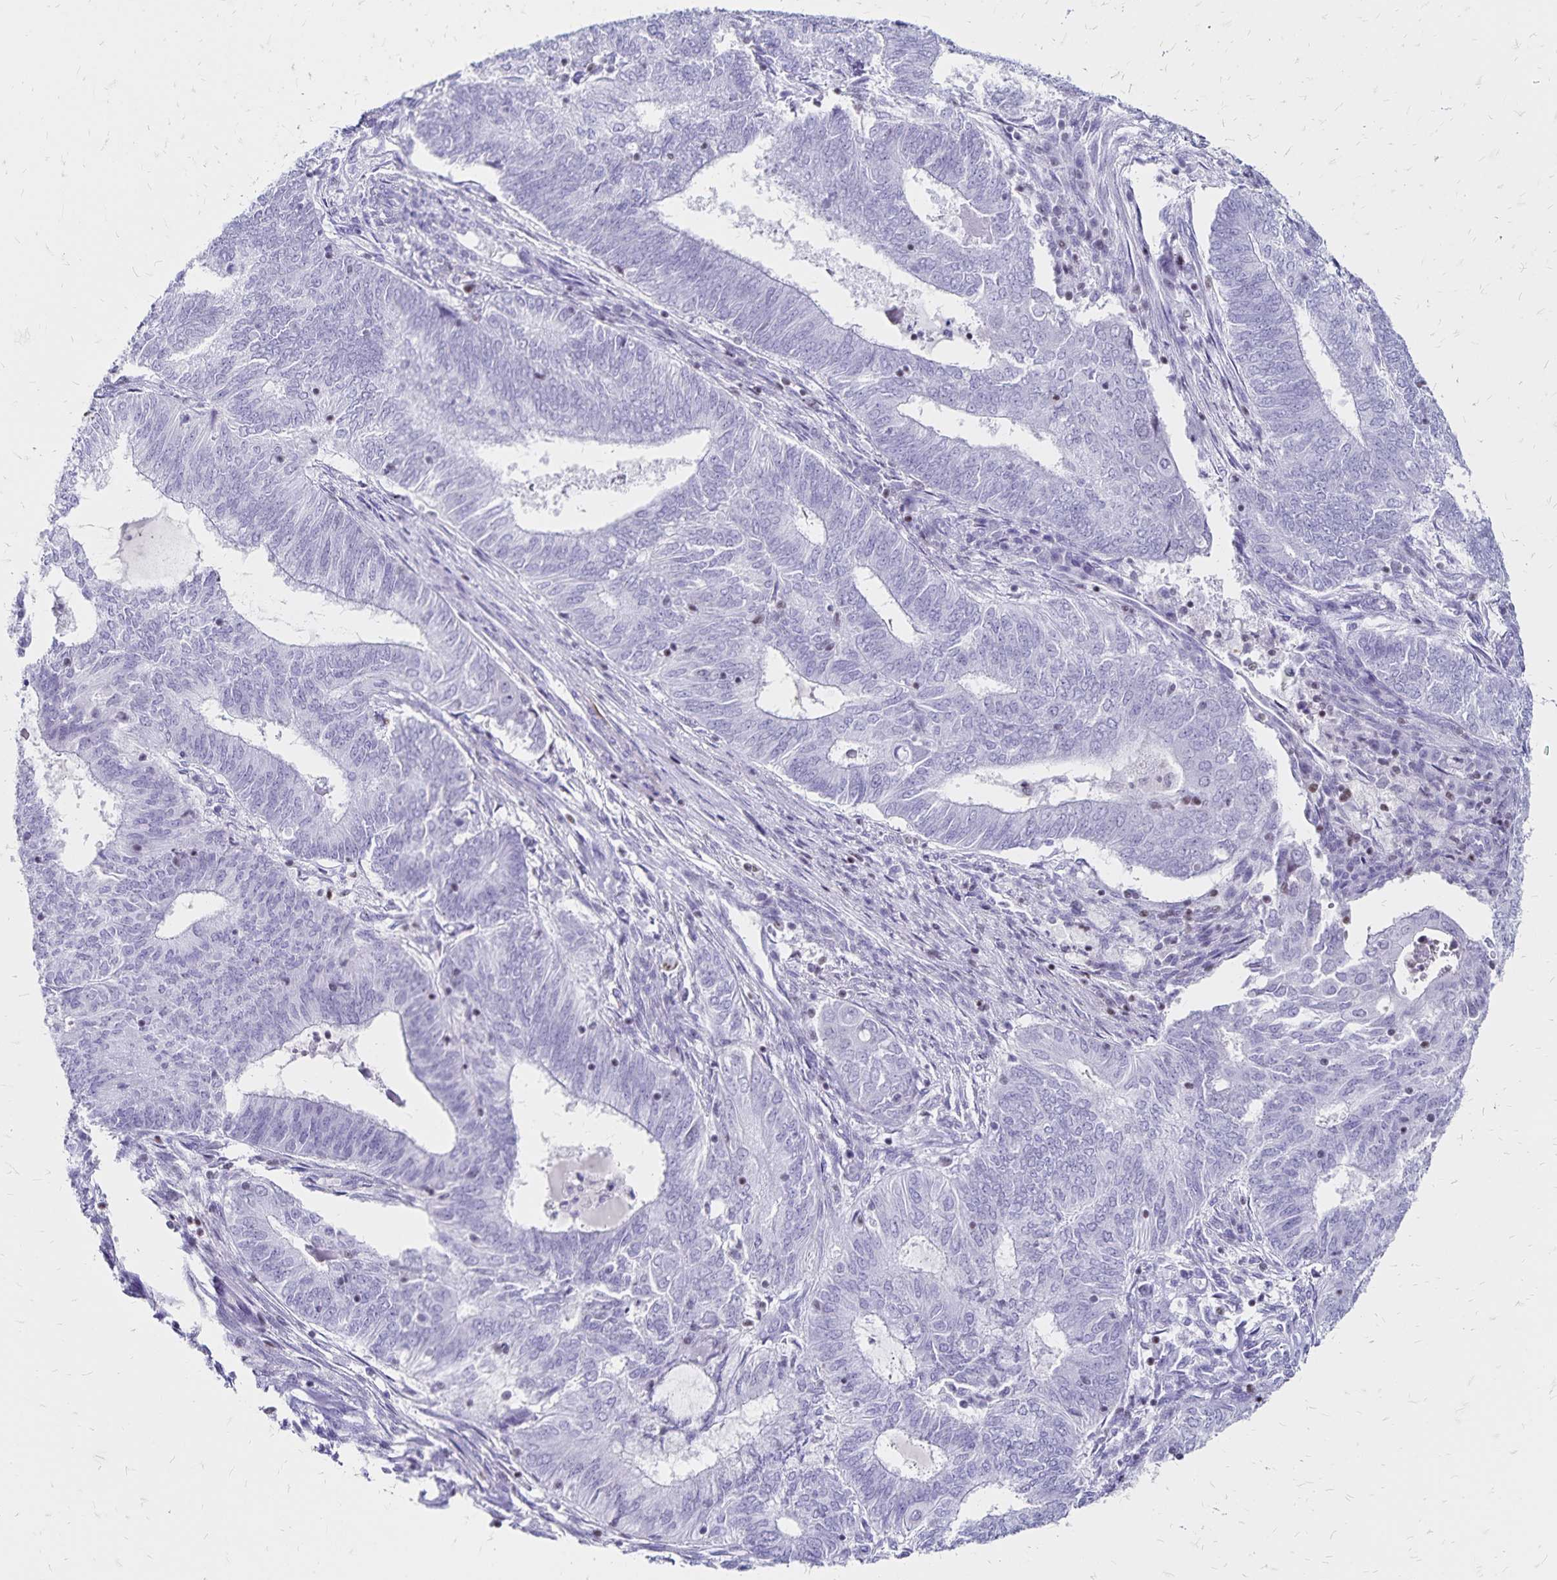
{"staining": {"intensity": "negative", "quantity": "none", "location": "none"}, "tissue": "endometrial cancer", "cell_type": "Tumor cells", "image_type": "cancer", "snomed": [{"axis": "morphology", "description": "Adenocarcinoma, NOS"}, {"axis": "topography", "description": "Endometrium"}], "caption": "DAB (3,3'-diaminobenzidine) immunohistochemical staining of human adenocarcinoma (endometrial) exhibits no significant staining in tumor cells. (Brightfield microscopy of DAB (3,3'-diaminobenzidine) immunohistochemistry (IHC) at high magnification).", "gene": "IKZF1", "patient": {"sex": "female", "age": 62}}